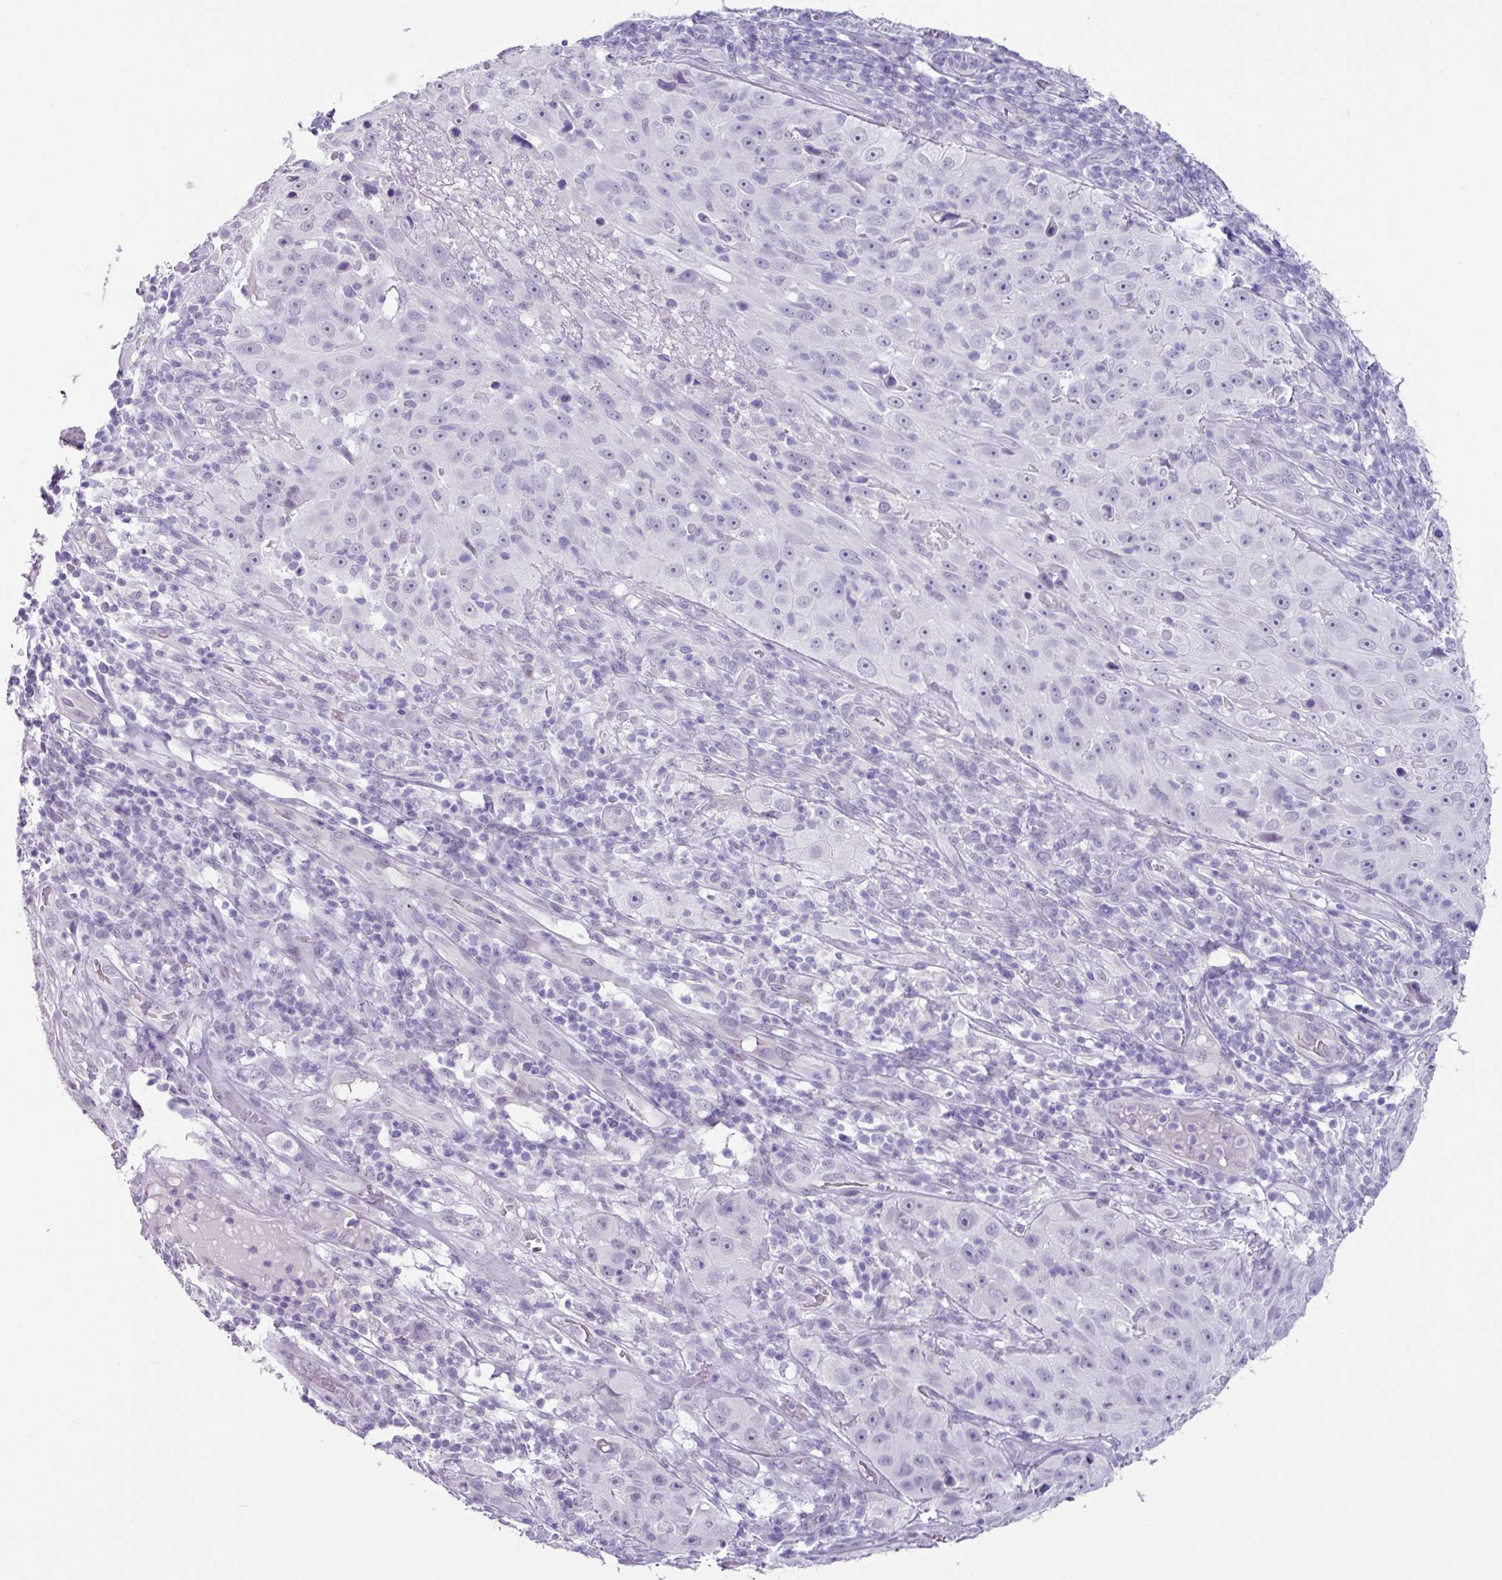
{"staining": {"intensity": "negative", "quantity": "none", "location": "none"}, "tissue": "skin cancer", "cell_type": "Tumor cells", "image_type": "cancer", "snomed": [{"axis": "morphology", "description": "Squamous cell carcinoma, NOS"}, {"axis": "topography", "description": "Skin"}], "caption": "High power microscopy histopathology image of an IHC histopathology image of skin cancer, revealing no significant staining in tumor cells.", "gene": "OTX1", "patient": {"sex": "female", "age": 87}}